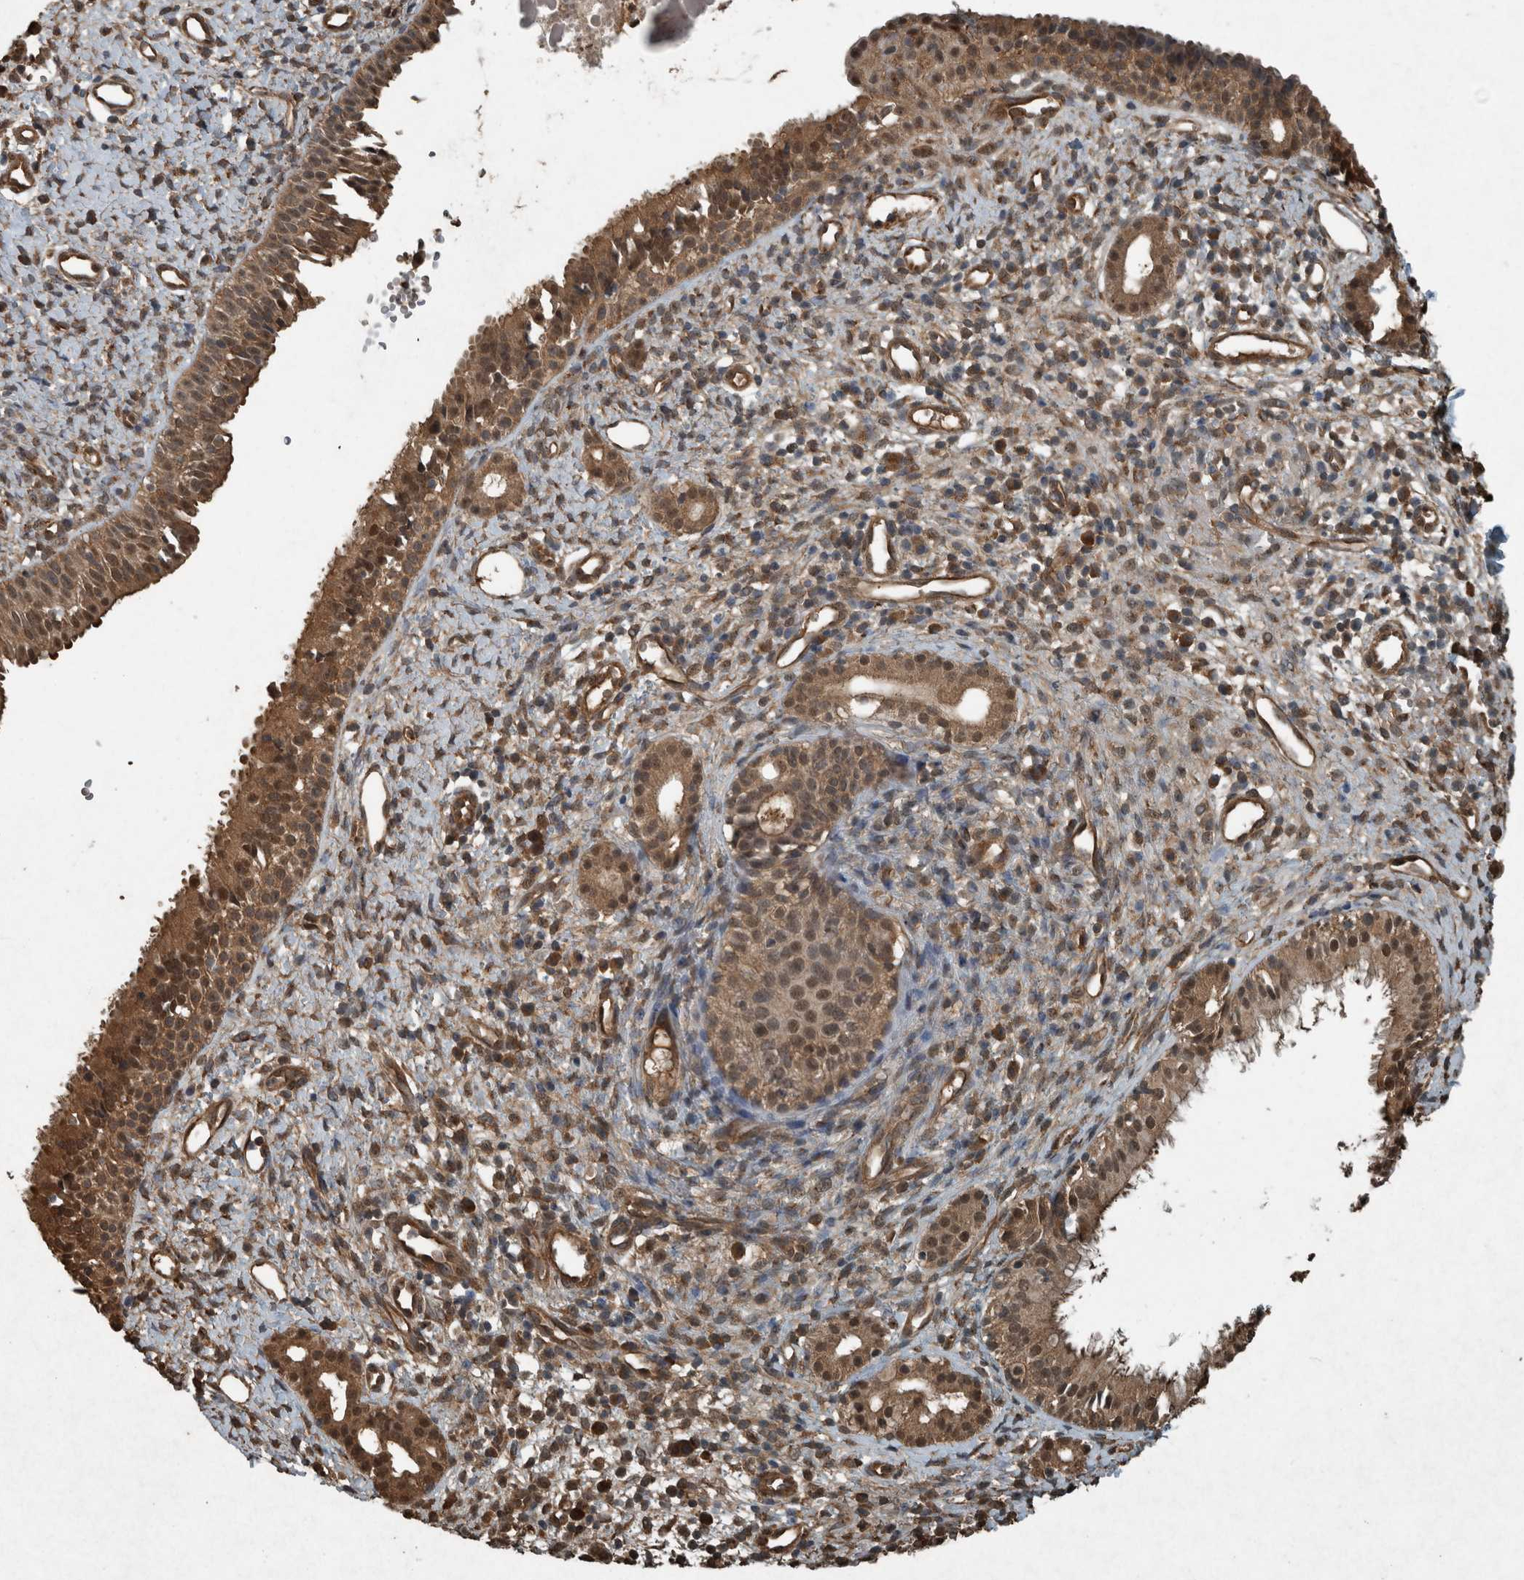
{"staining": {"intensity": "moderate", "quantity": ">75%", "location": "cytoplasmic/membranous,nuclear"}, "tissue": "nasopharynx", "cell_type": "Respiratory epithelial cells", "image_type": "normal", "snomed": [{"axis": "morphology", "description": "Normal tissue, NOS"}, {"axis": "topography", "description": "Nasopharynx"}], "caption": "Brown immunohistochemical staining in normal human nasopharynx reveals moderate cytoplasmic/membranous,nuclear staining in about >75% of respiratory epithelial cells. The staining was performed using DAB, with brown indicating positive protein expression. Nuclei are stained blue with hematoxylin.", "gene": "ARHGEF12", "patient": {"sex": "male", "age": 22}}